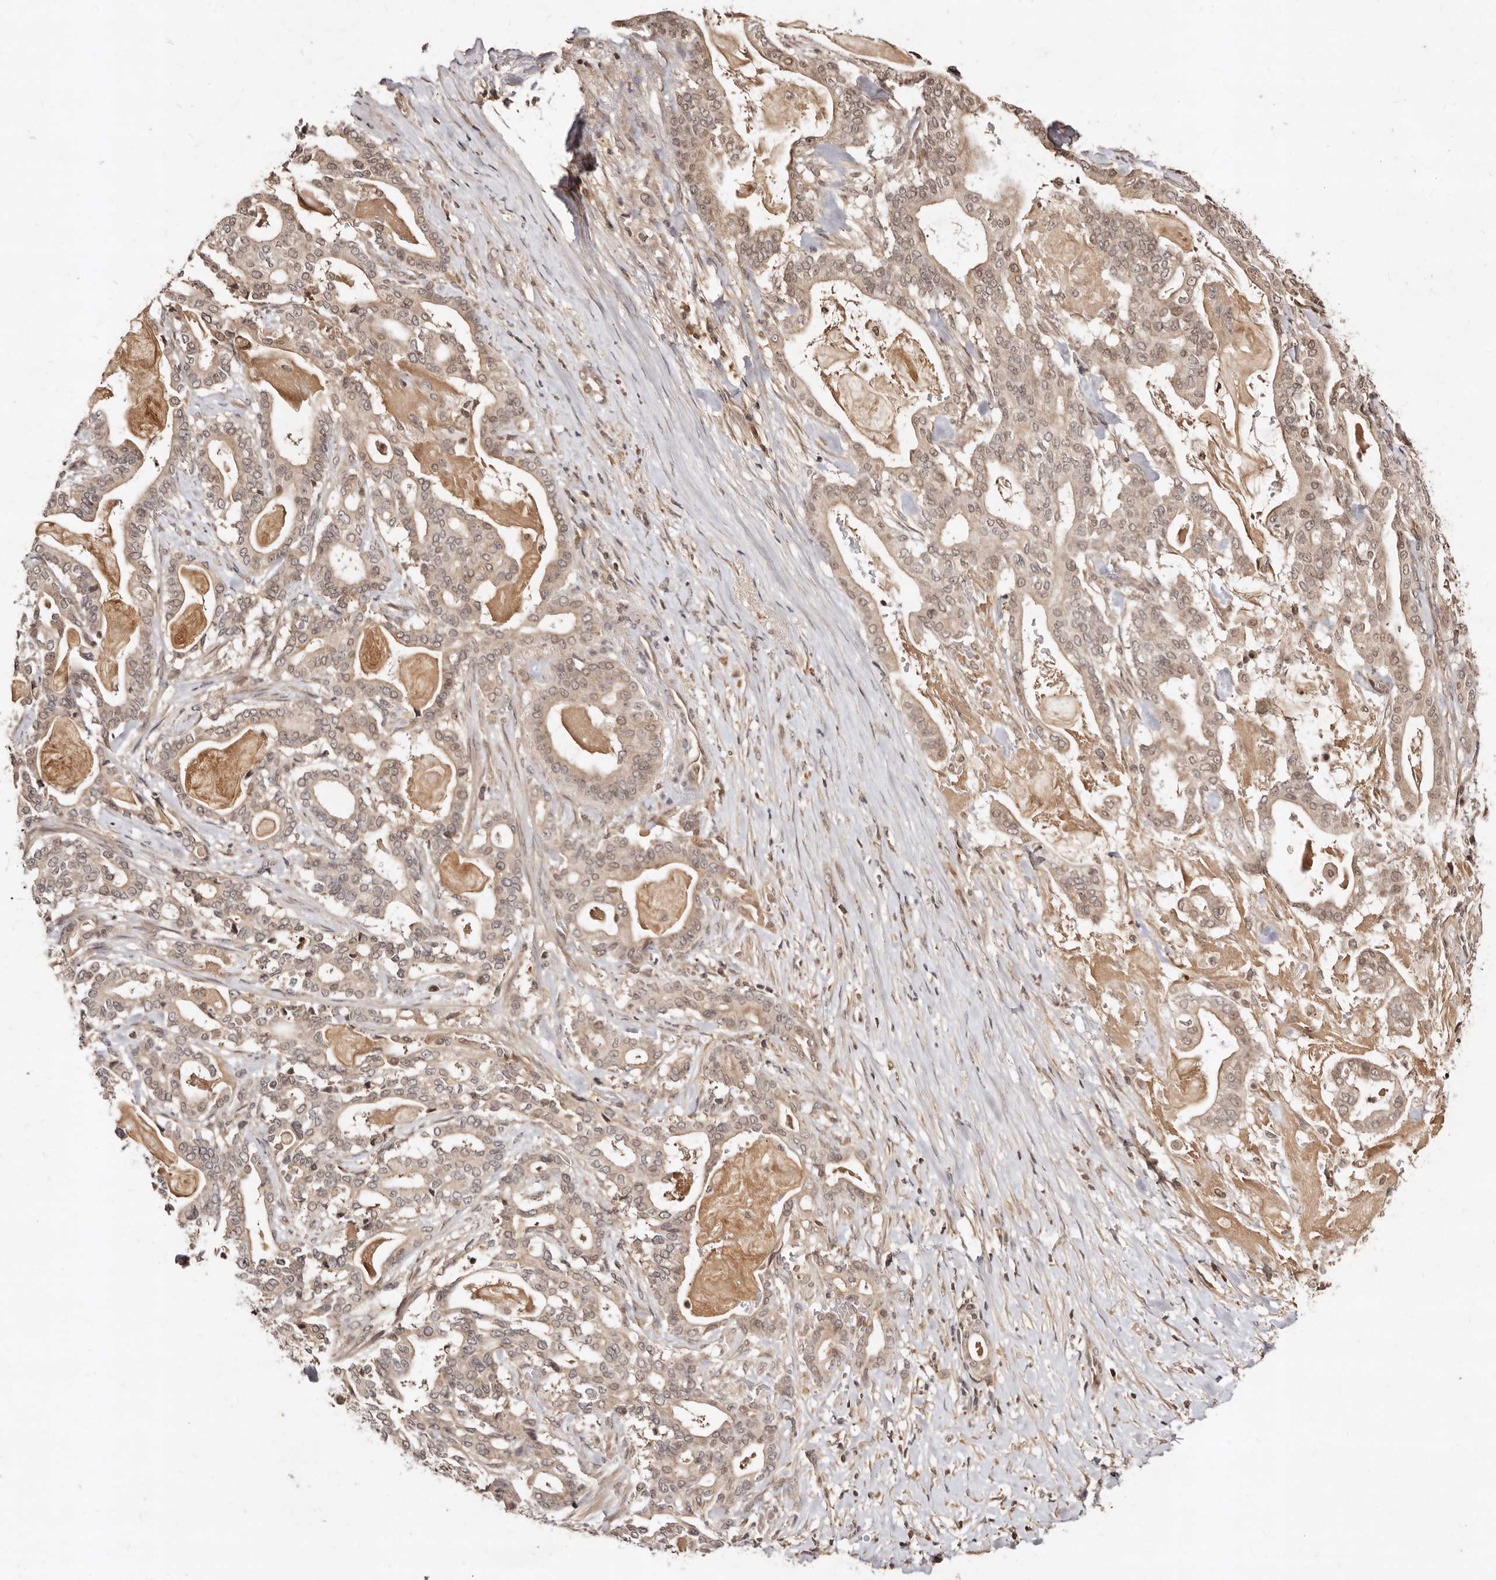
{"staining": {"intensity": "weak", "quantity": ">75%", "location": "cytoplasmic/membranous,nuclear"}, "tissue": "pancreatic cancer", "cell_type": "Tumor cells", "image_type": "cancer", "snomed": [{"axis": "morphology", "description": "Adenocarcinoma, NOS"}, {"axis": "topography", "description": "Pancreas"}], "caption": "Protein expression analysis of human pancreatic cancer reveals weak cytoplasmic/membranous and nuclear positivity in about >75% of tumor cells.", "gene": "LCORL", "patient": {"sex": "male", "age": 63}}